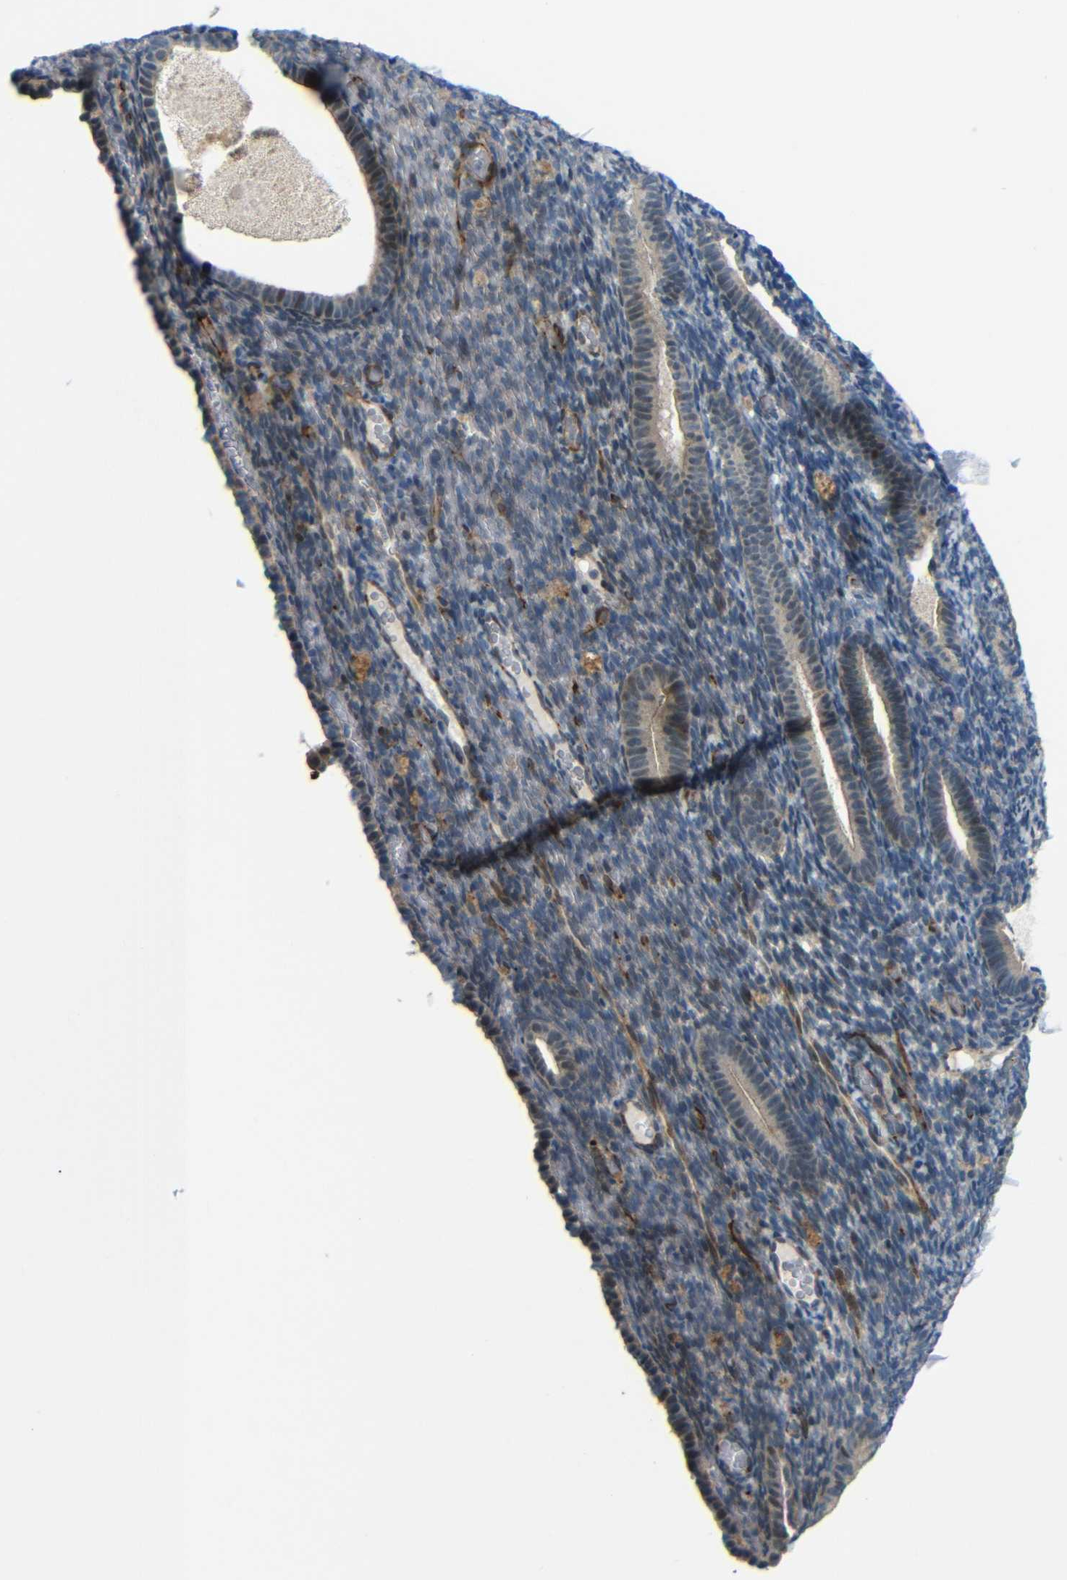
{"staining": {"intensity": "negative", "quantity": "none", "location": "none"}, "tissue": "endometrium", "cell_type": "Cells in endometrial stroma", "image_type": "normal", "snomed": [{"axis": "morphology", "description": "Normal tissue, NOS"}, {"axis": "topography", "description": "Endometrium"}], "caption": "Immunohistochemical staining of unremarkable endometrium reveals no significant staining in cells in endometrial stroma. (DAB (3,3'-diaminobenzidine) IHC visualized using brightfield microscopy, high magnification).", "gene": "SYDE1", "patient": {"sex": "female", "age": 51}}